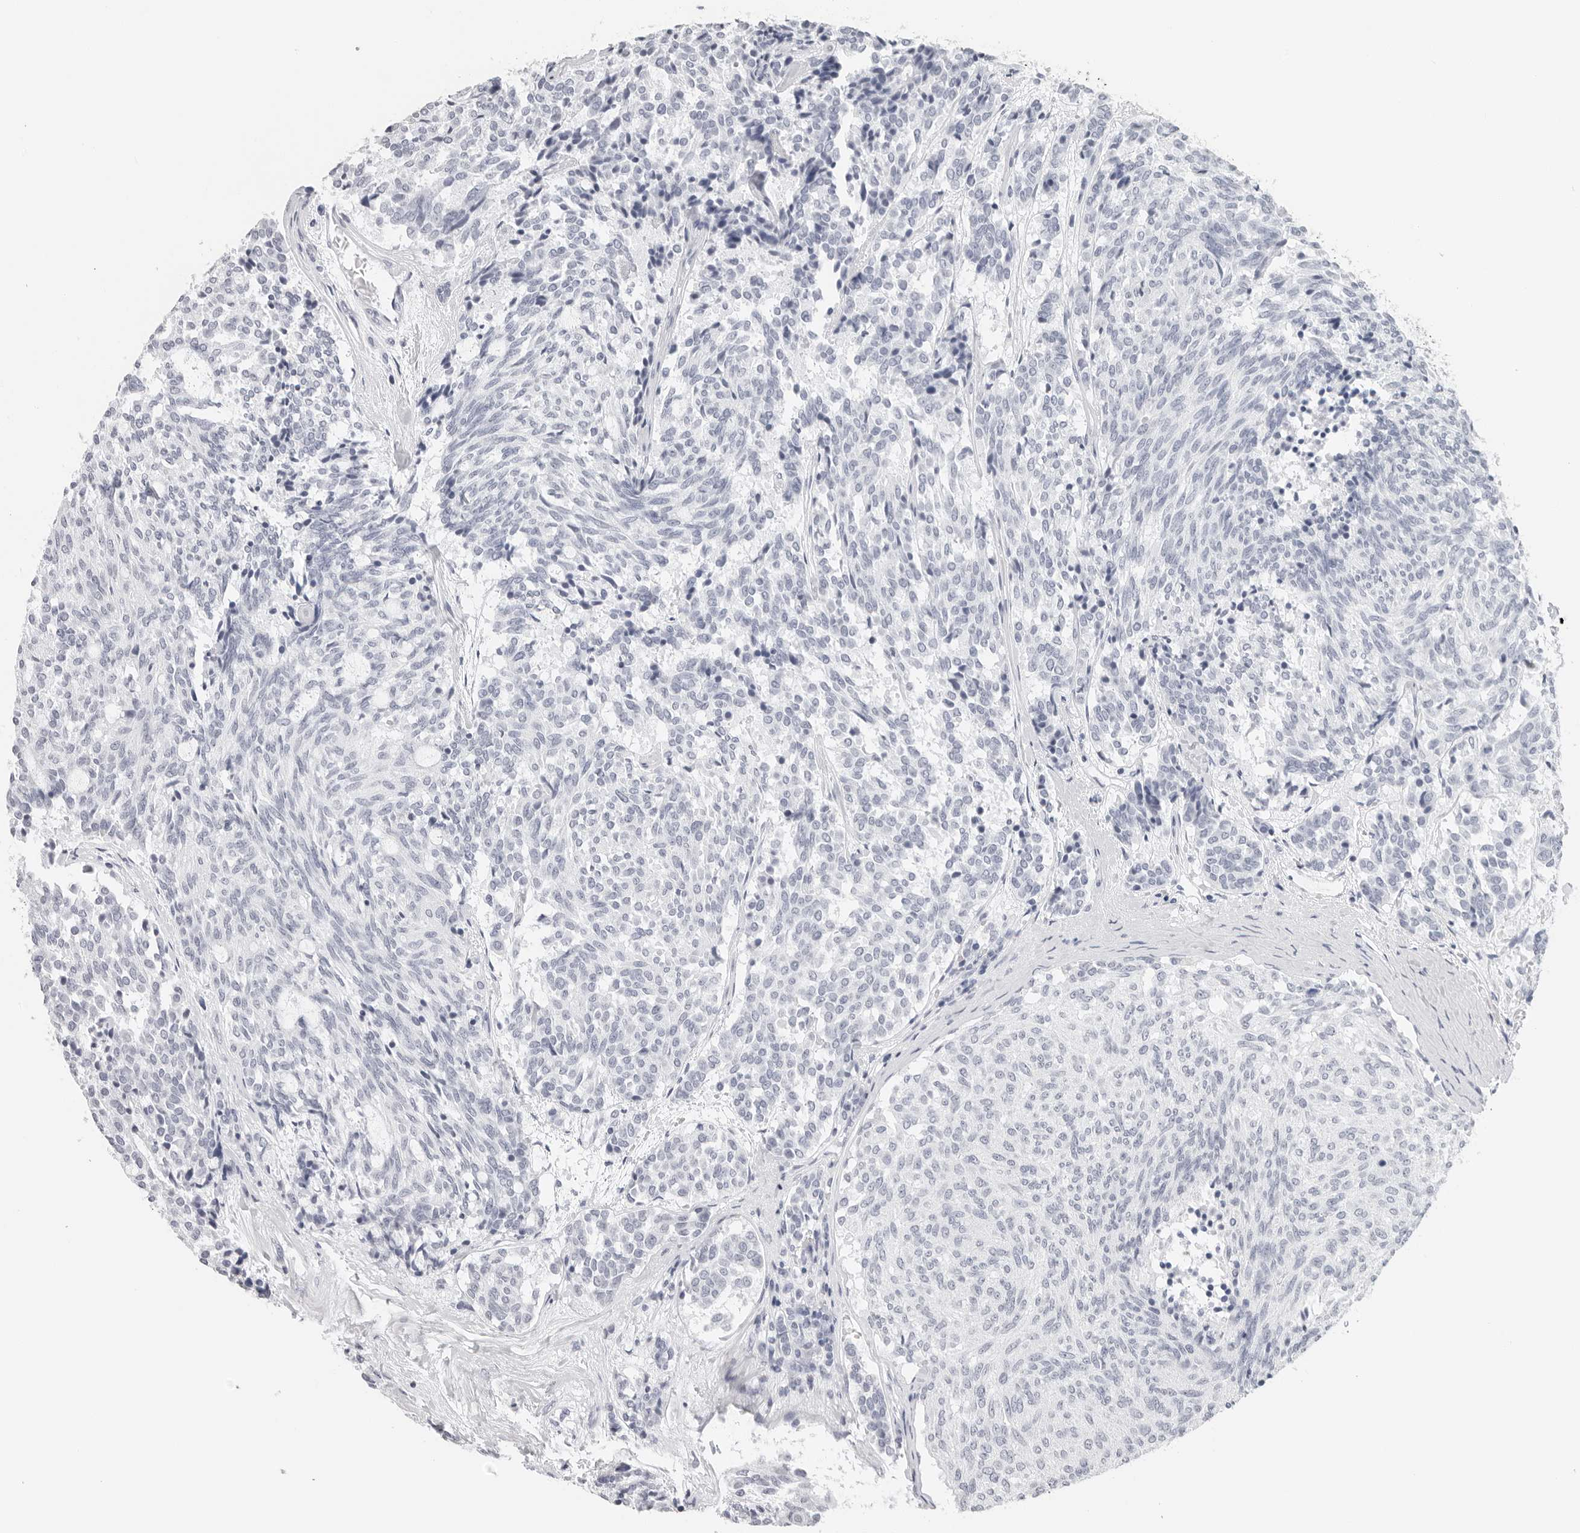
{"staining": {"intensity": "negative", "quantity": "none", "location": "none"}, "tissue": "carcinoid", "cell_type": "Tumor cells", "image_type": "cancer", "snomed": [{"axis": "morphology", "description": "Carcinoid, malignant, NOS"}, {"axis": "topography", "description": "Pancreas"}], "caption": "This is an IHC image of malignant carcinoid. There is no staining in tumor cells.", "gene": "AGMAT", "patient": {"sex": "female", "age": 54}}